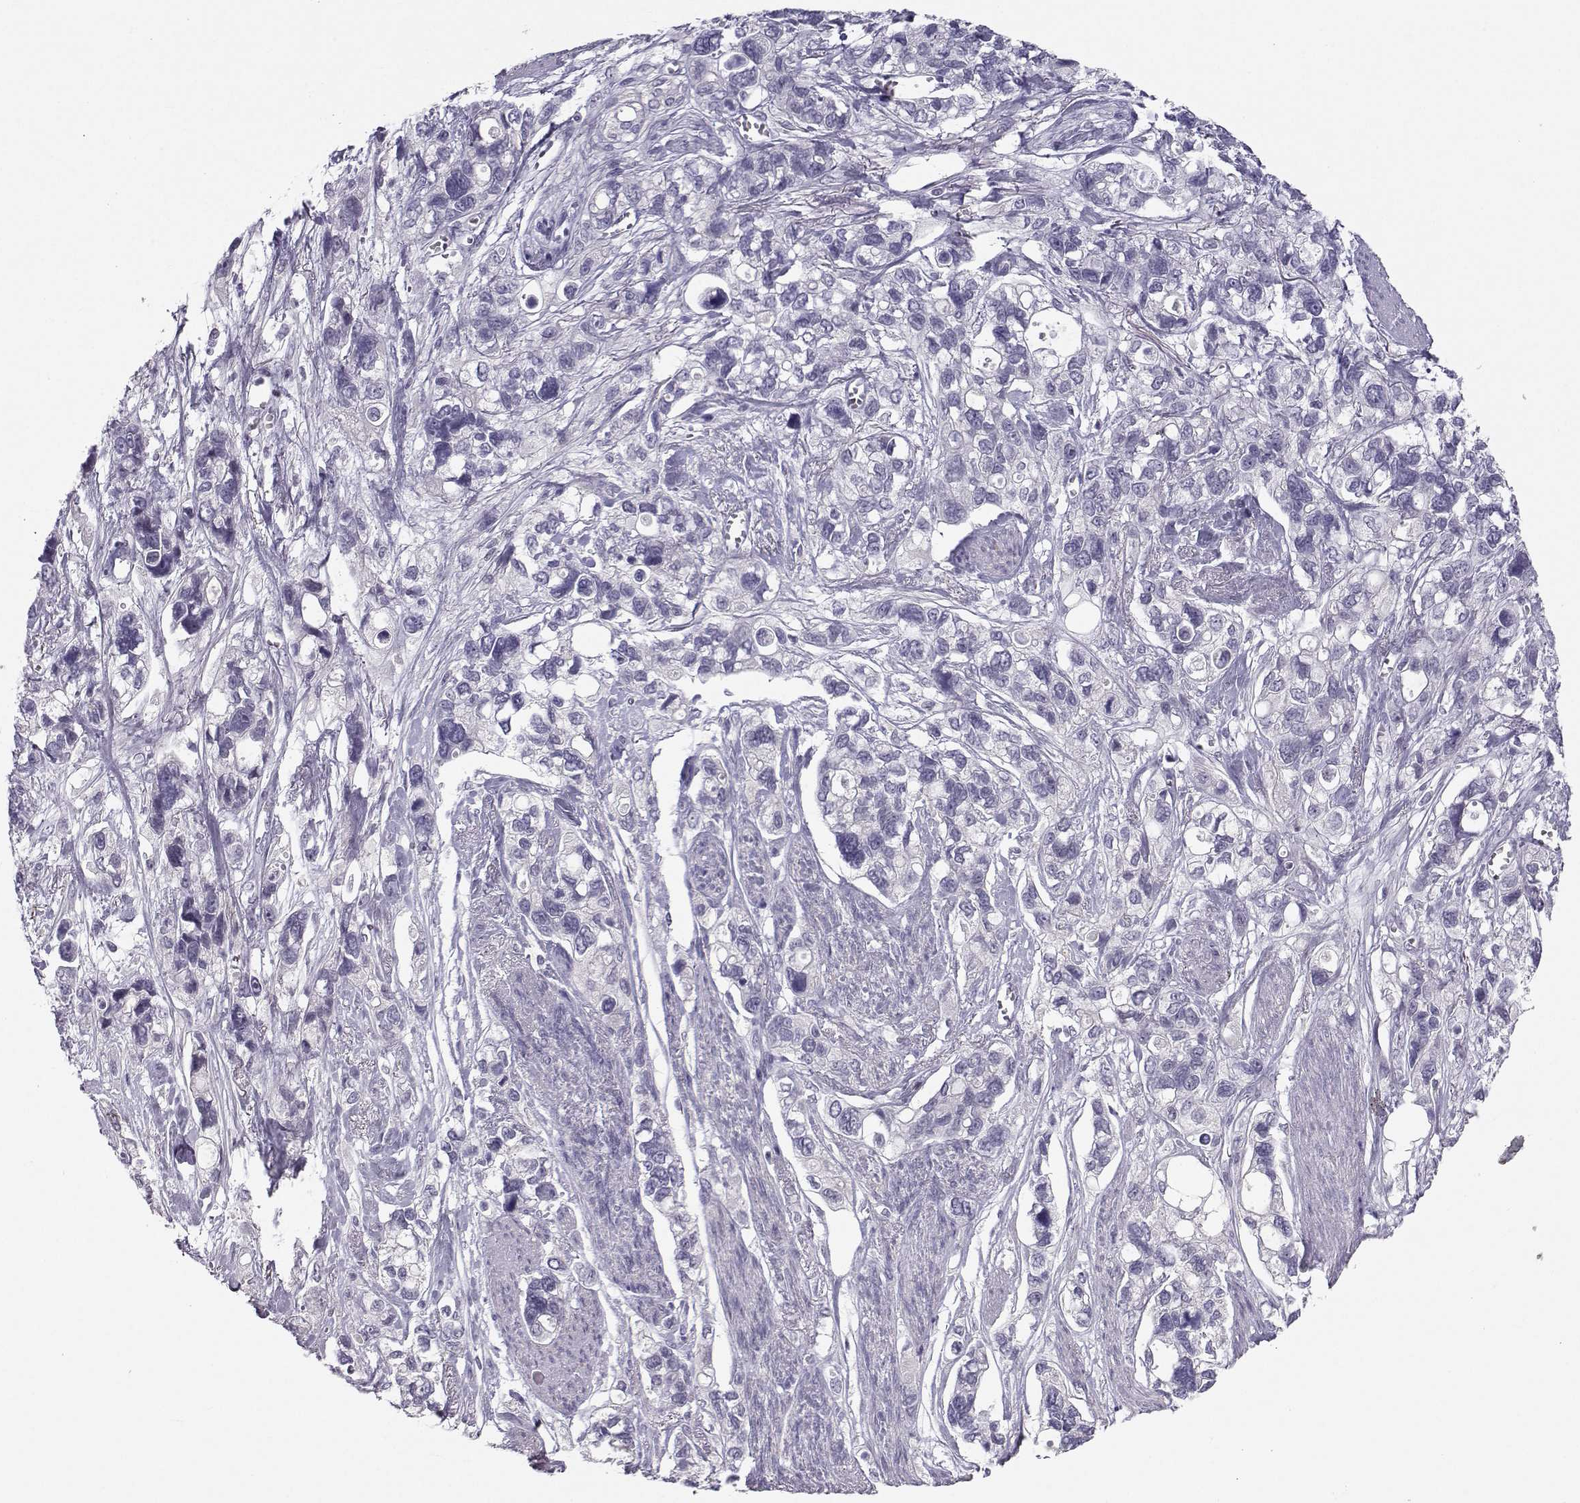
{"staining": {"intensity": "negative", "quantity": "none", "location": "none"}, "tissue": "stomach cancer", "cell_type": "Tumor cells", "image_type": "cancer", "snomed": [{"axis": "morphology", "description": "Adenocarcinoma, NOS"}, {"axis": "topography", "description": "Stomach, upper"}], "caption": "Immunohistochemistry image of human stomach cancer stained for a protein (brown), which reveals no staining in tumor cells.", "gene": "MROH7", "patient": {"sex": "female", "age": 81}}